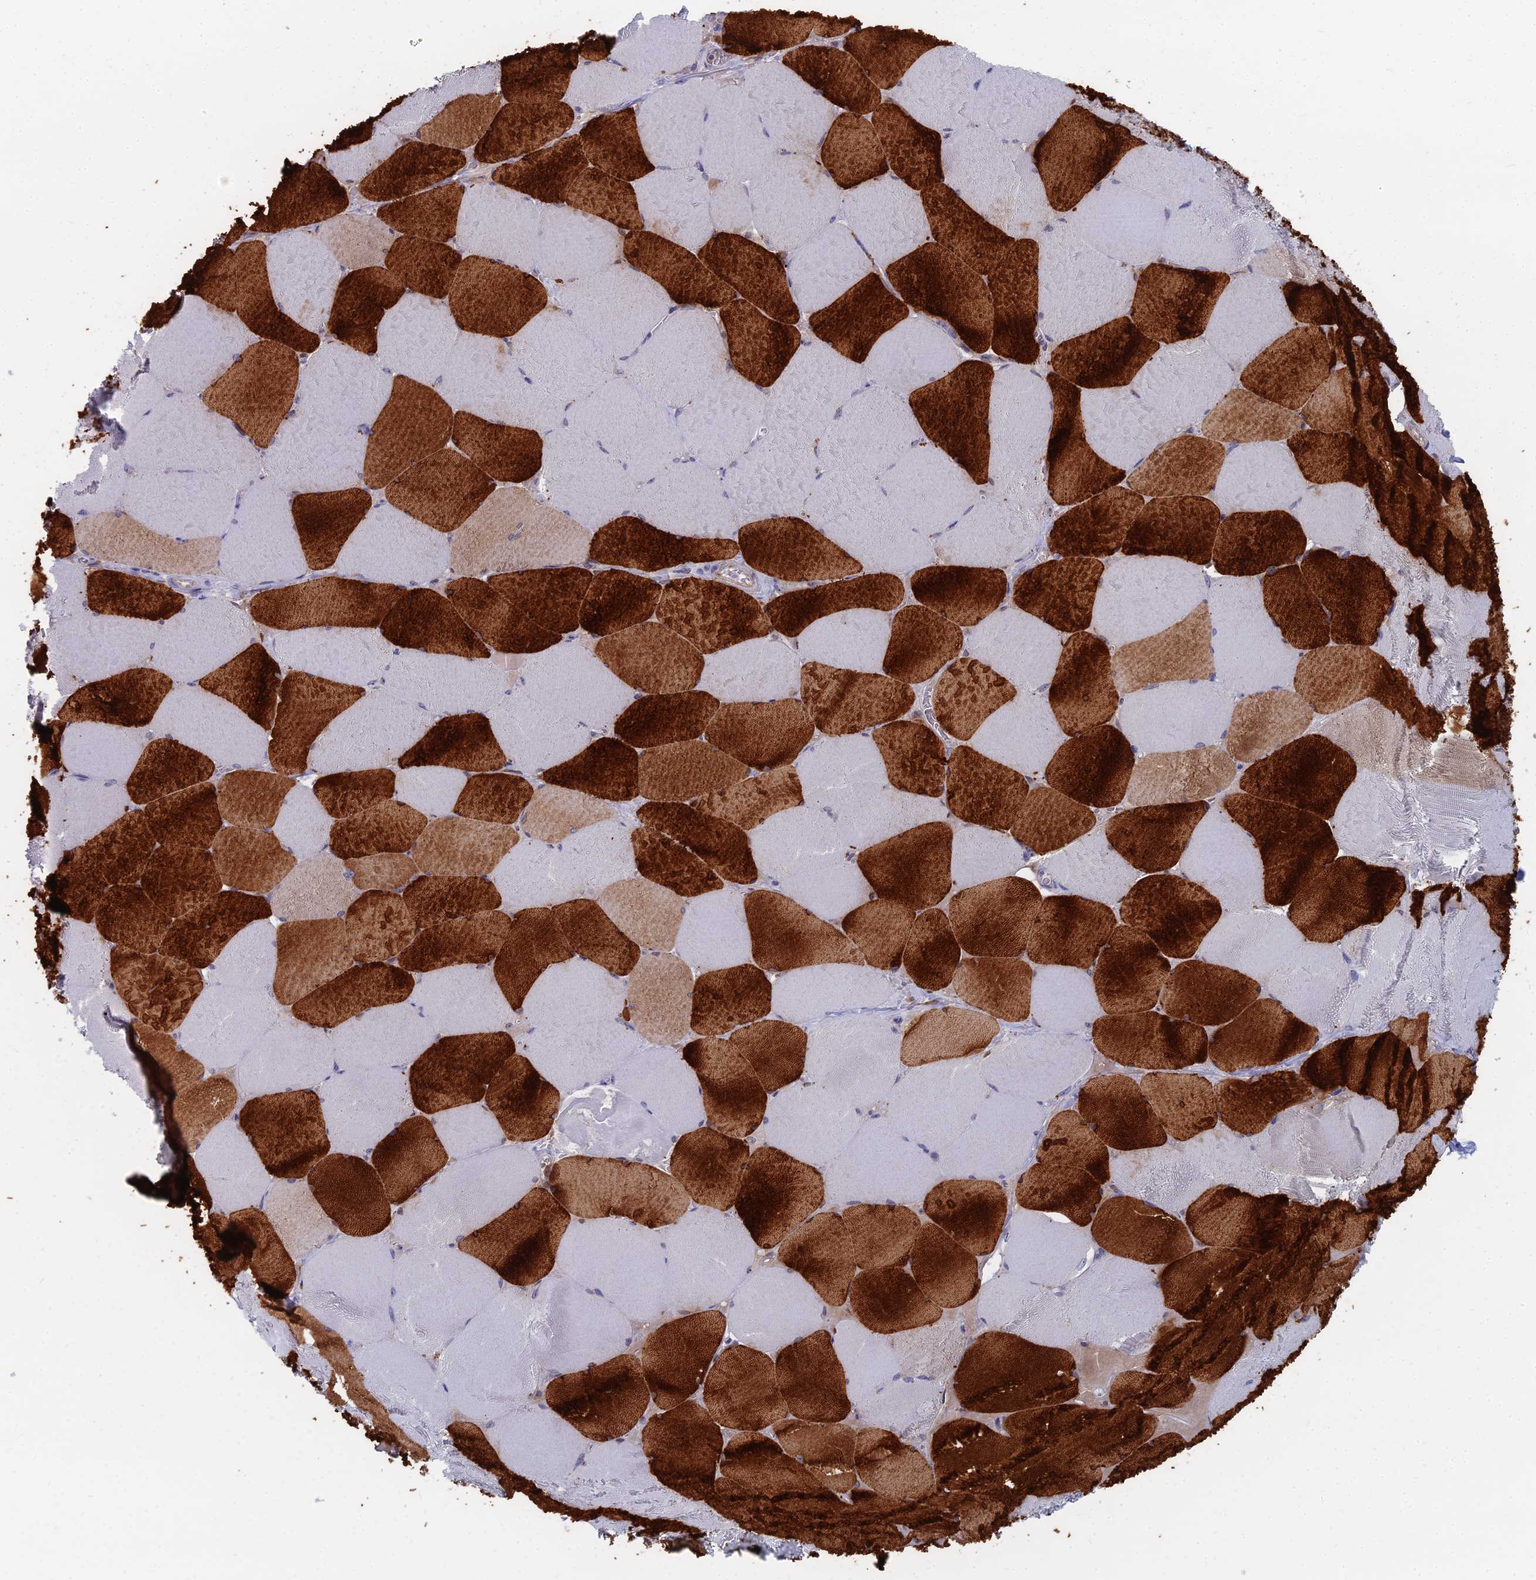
{"staining": {"intensity": "strong", "quantity": "25%-75%", "location": "cytoplasmic/membranous"}, "tissue": "skeletal muscle", "cell_type": "Myocytes", "image_type": "normal", "snomed": [{"axis": "morphology", "description": "Normal tissue, NOS"}, {"axis": "topography", "description": "Skeletal muscle"}, {"axis": "topography", "description": "Head-Neck"}], "caption": "This photomicrograph demonstrates immunohistochemistry (IHC) staining of normal skeletal muscle, with high strong cytoplasmic/membranous positivity in about 25%-75% of myocytes.", "gene": "TNNT3", "patient": {"sex": "male", "age": 66}}